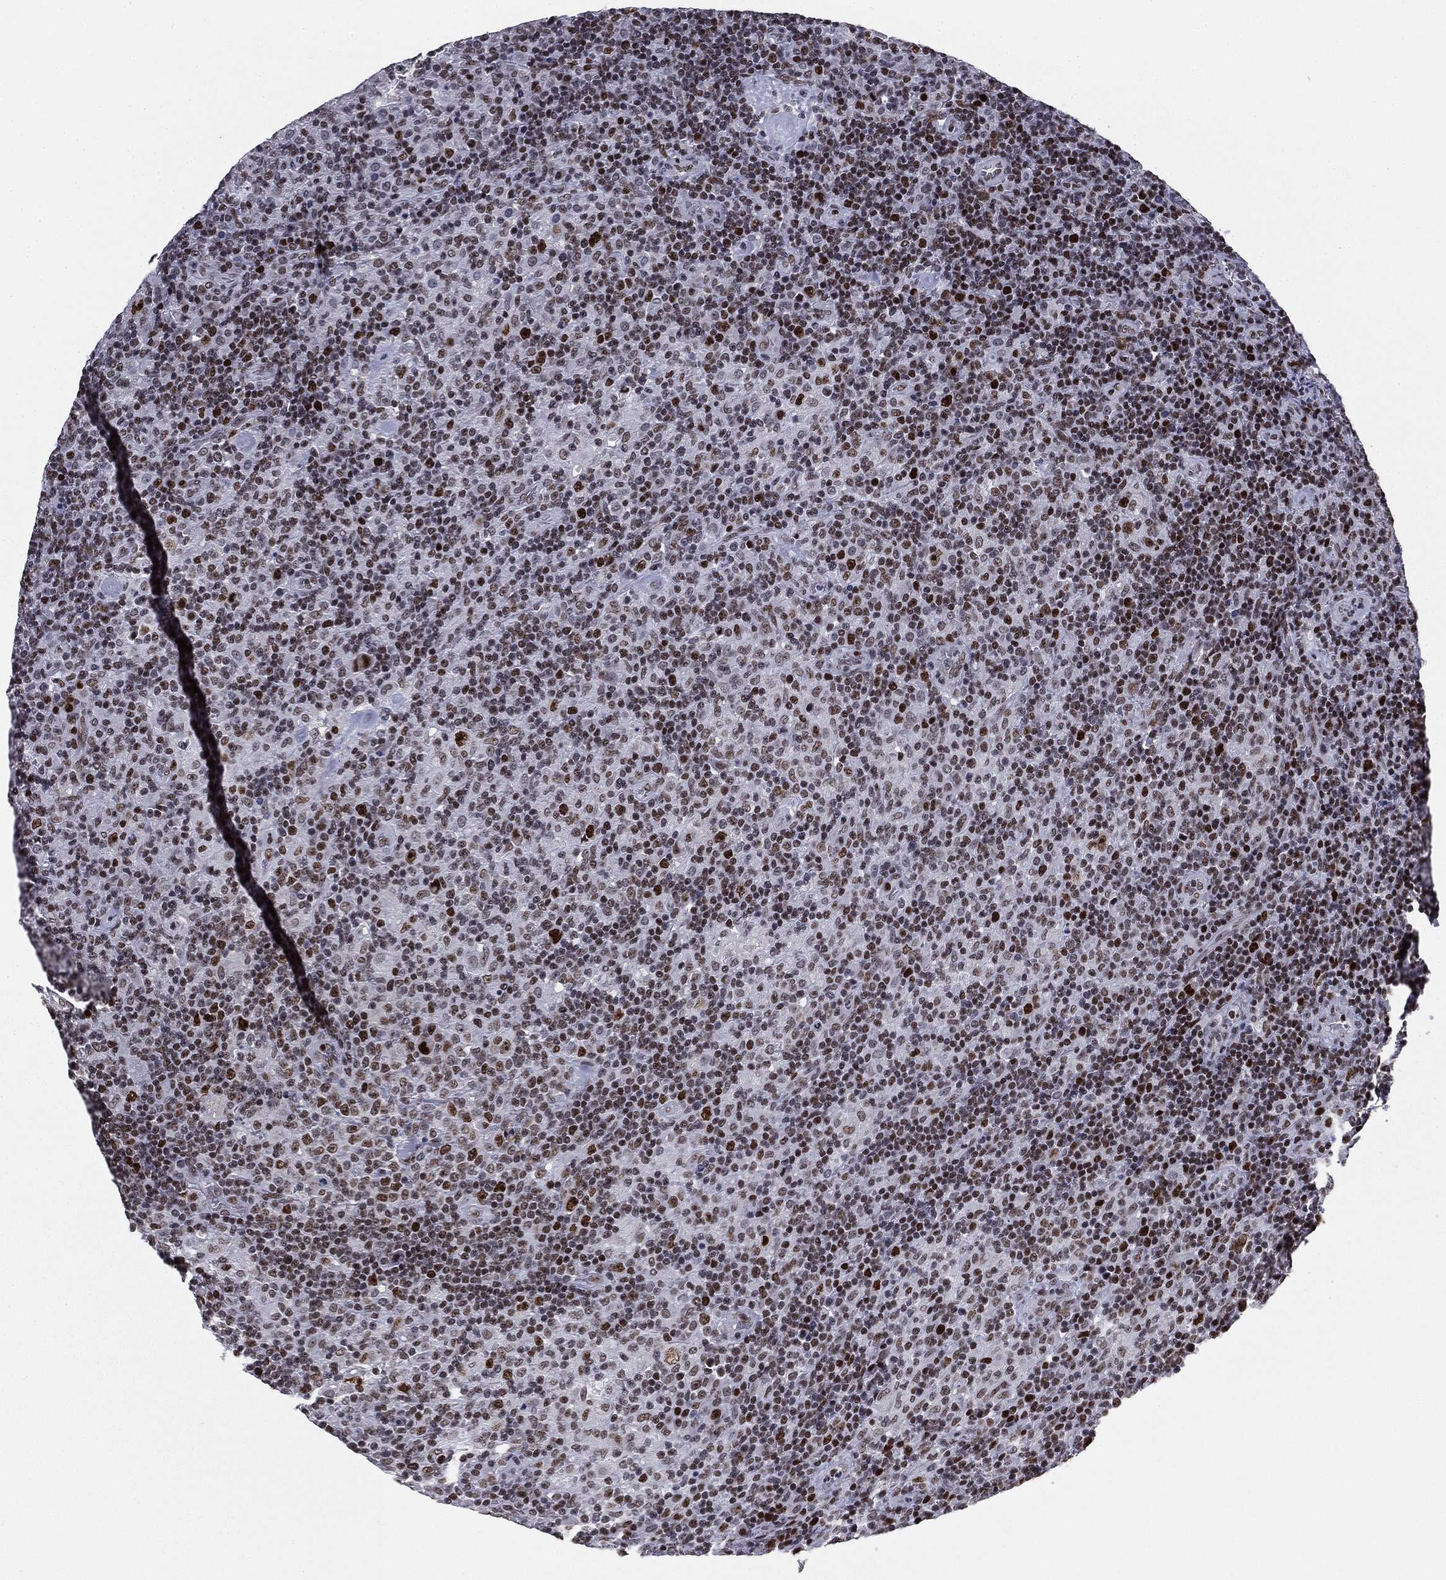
{"staining": {"intensity": "strong", "quantity": "25%-75%", "location": "nuclear"}, "tissue": "lymphoma", "cell_type": "Tumor cells", "image_type": "cancer", "snomed": [{"axis": "morphology", "description": "Hodgkin's disease, NOS"}, {"axis": "topography", "description": "Lymph node"}], "caption": "A brown stain highlights strong nuclear positivity of a protein in lymphoma tumor cells.", "gene": "MDC1", "patient": {"sex": "male", "age": 70}}